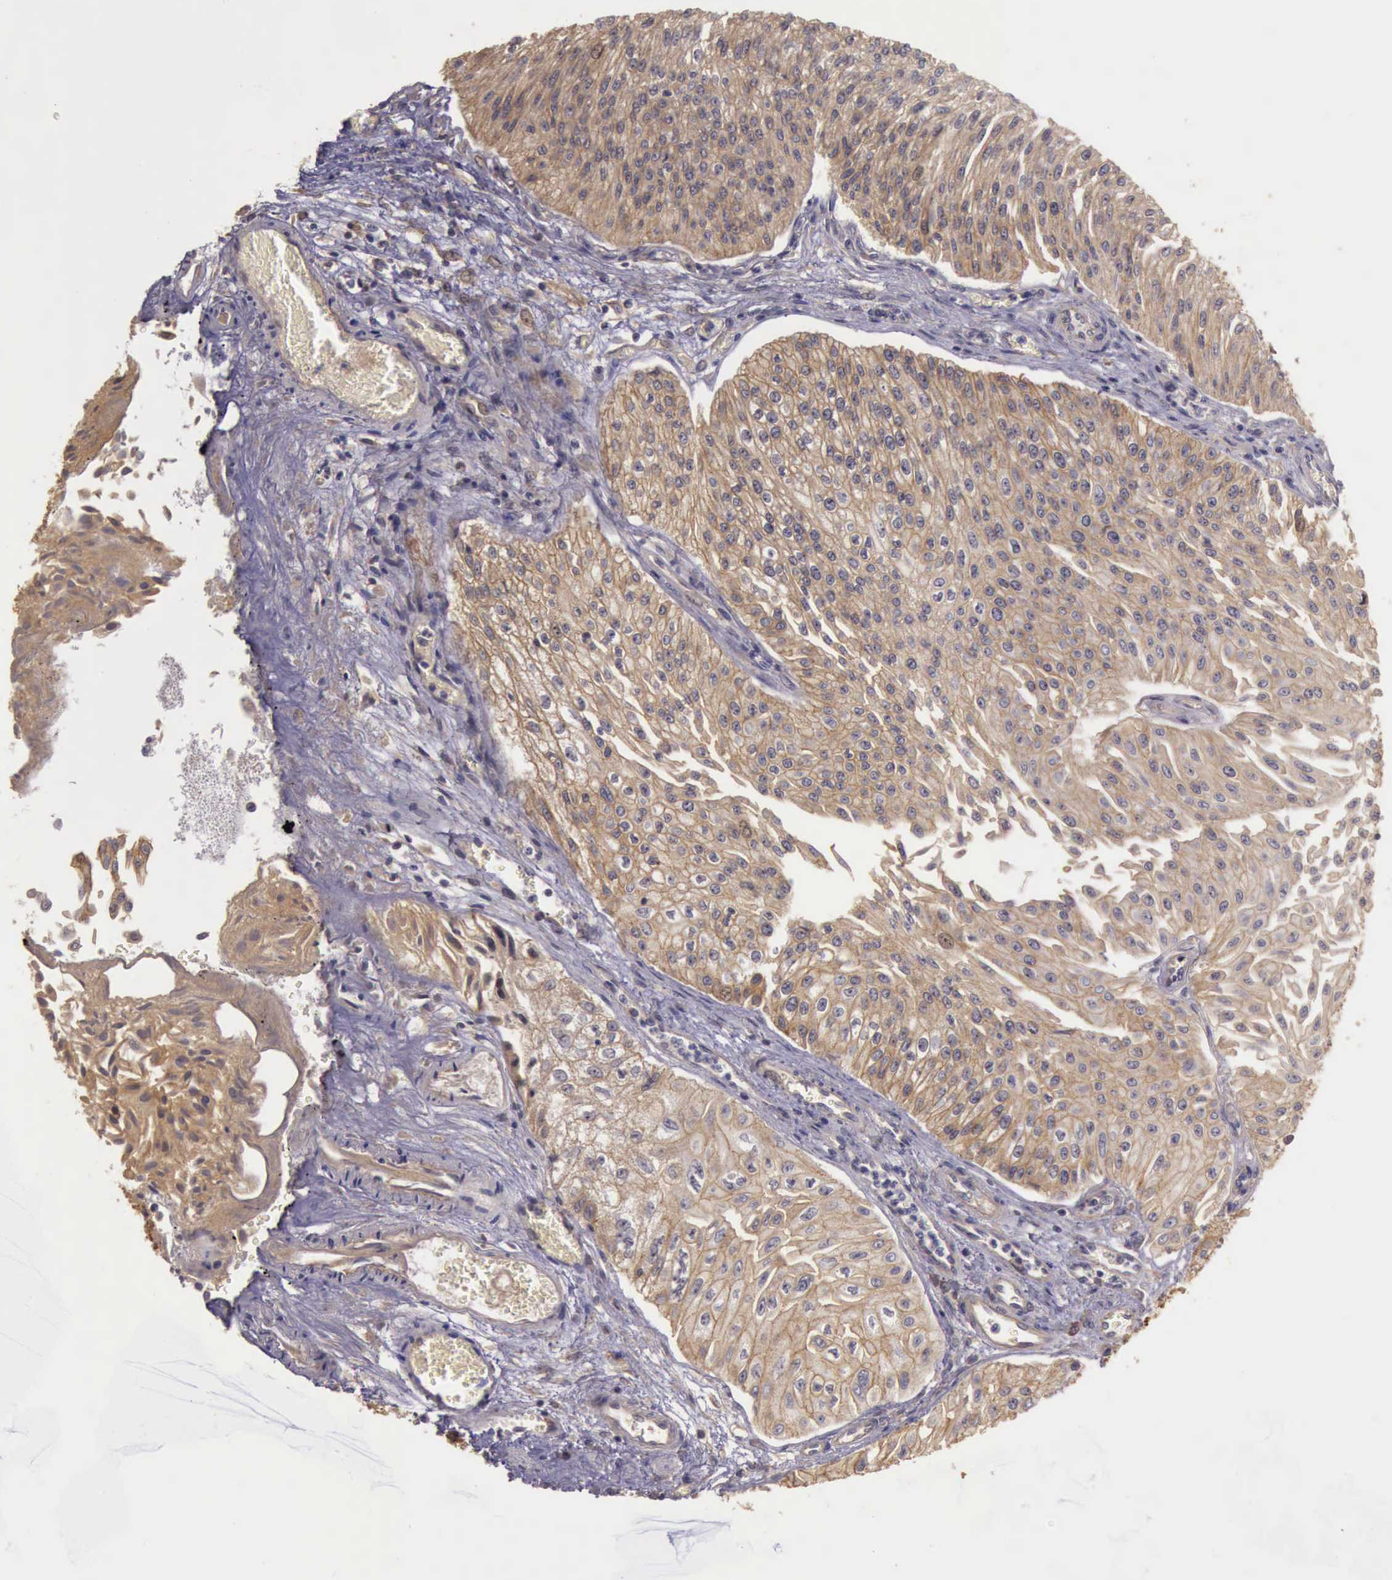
{"staining": {"intensity": "moderate", "quantity": ">75%", "location": "cytoplasmic/membranous"}, "tissue": "urothelial cancer", "cell_type": "Tumor cells", "image_type": "cancer", "snomed": [{"axis": "morphology", "description": "Urothelial carcinoma, Low grade"}, {"axis": "topography", "description": "Urinary bladder"}], "caption": "Immunohistochemical staining of urothelial cancer displays medium levels of moderate cytoplasmic/membranous protein positivity in about >75% of tumor cells.", "gene": "EIF5", "patient": {"sex": "male", "age": 86}}